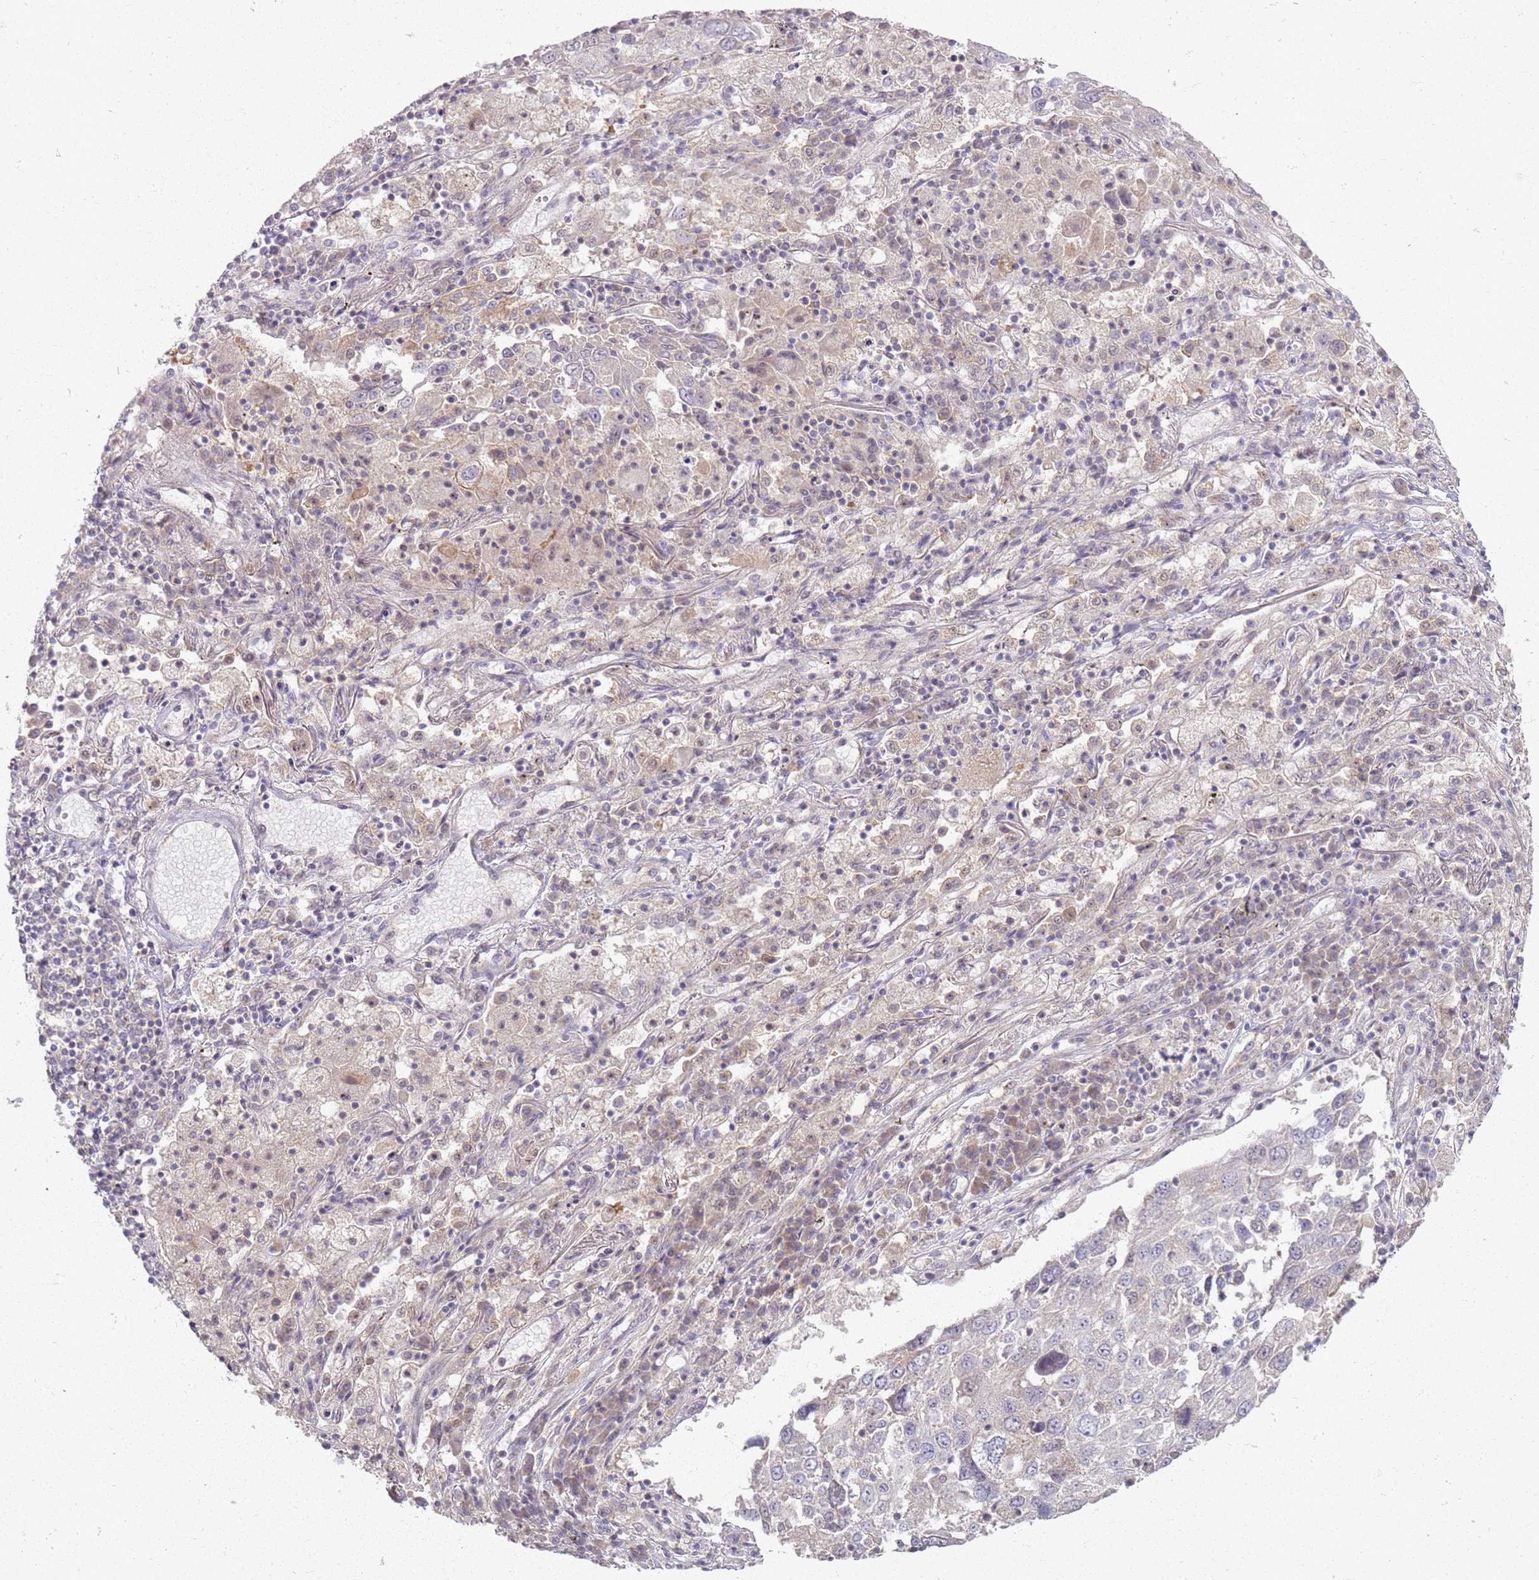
{"staining": {"intensity": "negative", "quantity": "none", "location": "none"}, "tissue": "lung cancer", "cell_type": "Tumor cells", "image_type": "cancer", "snomed": [{"axis": "morphology", "description": "Squamous cell carcinoma, NOS"}, {"axis": "topography", "description": "Lung"}], "caption": "A high-resolution photomicrograph shows immunohistochemistry (IHC) staining of lung squamous cell carcinoma, which demonstrates no significant expression in tumor cells. Brightfield microscopy of IHC stained with DAB (3,3'-diaminobenzidine) (brown) and hematoxylin (blue), captured at high magnification.", "gene": "ZDHHC2", "patient": {"sex": "male", "age": 65}}